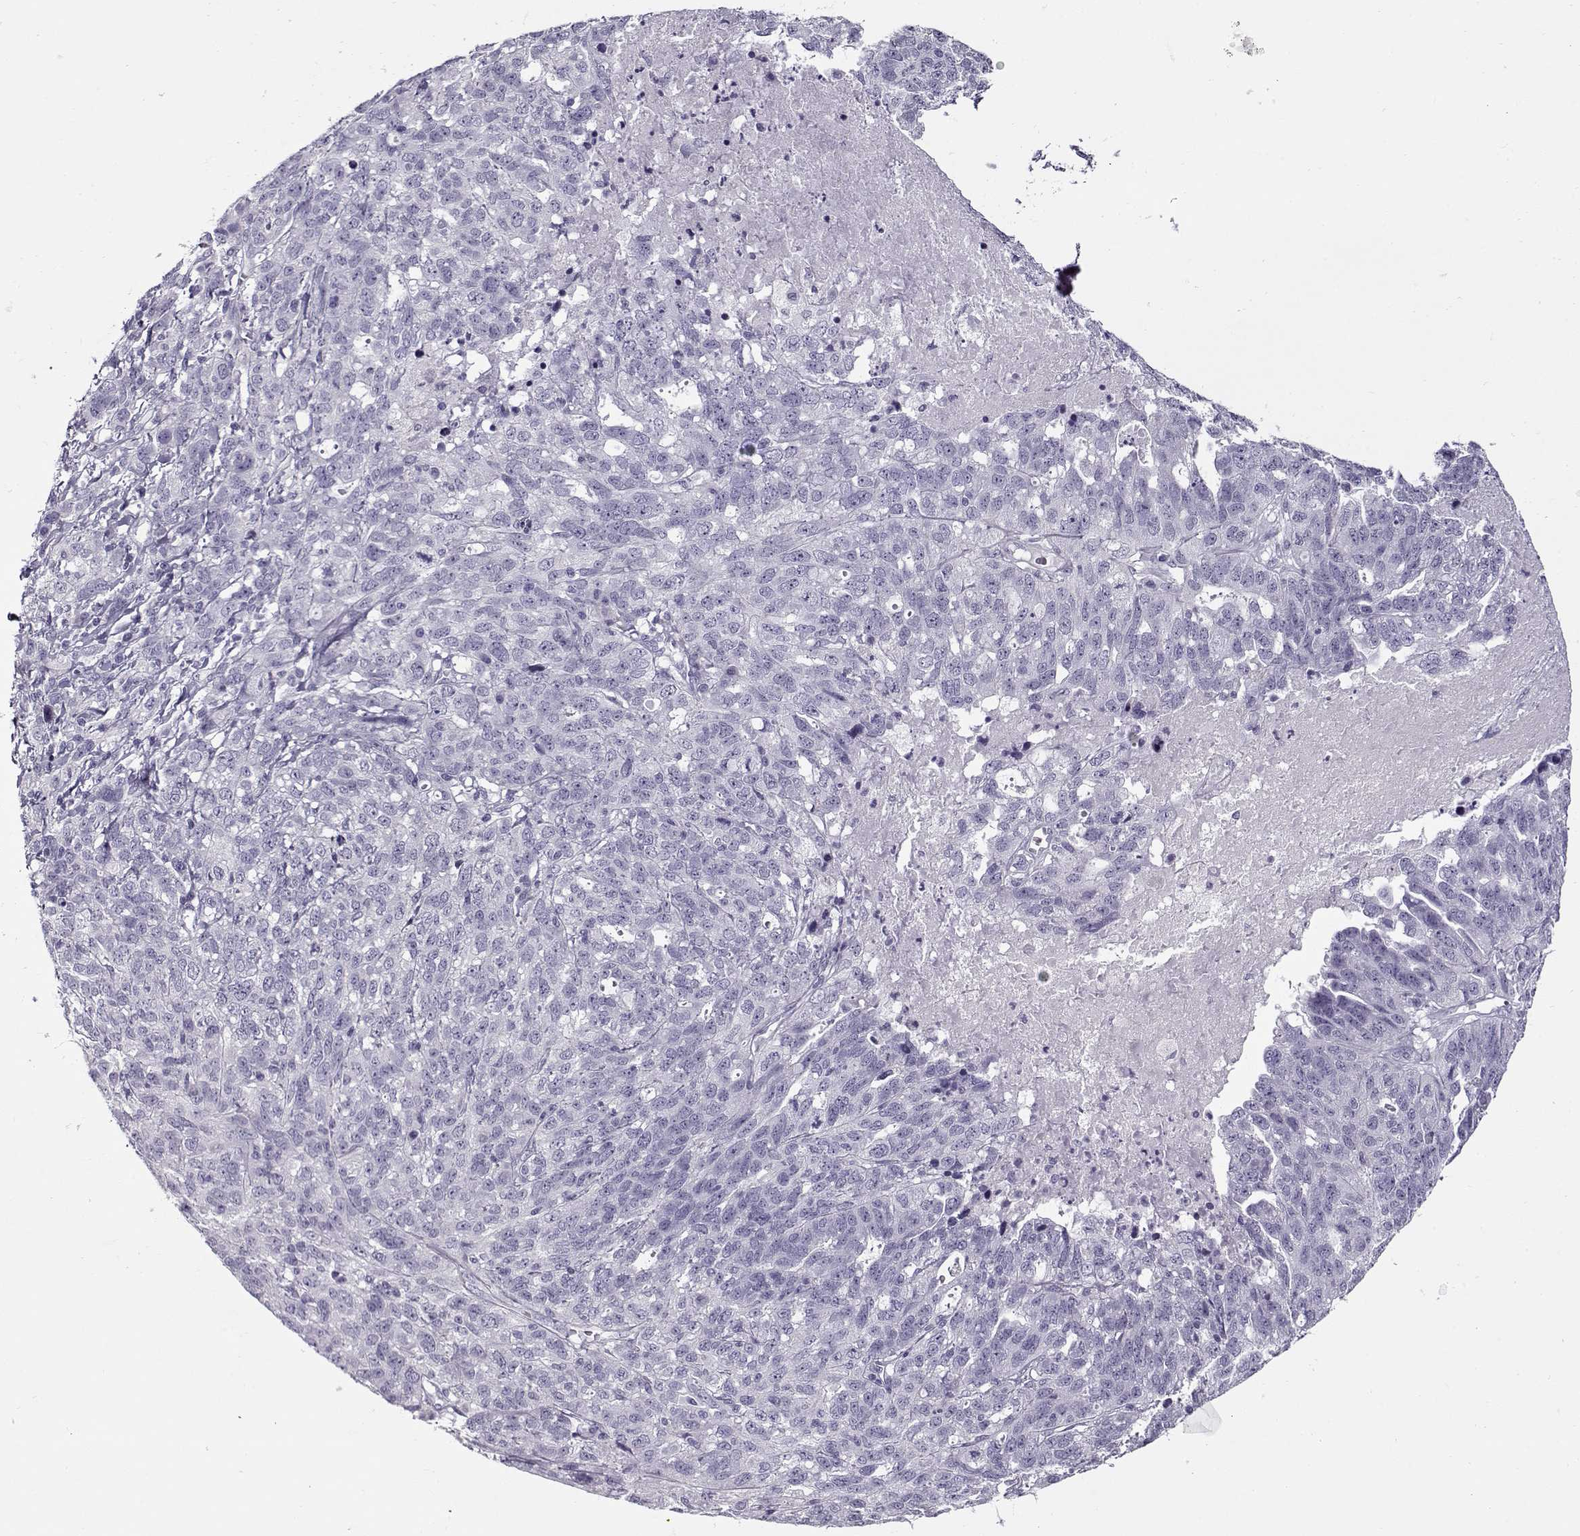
{"staining": {"intensity": "negative", "quantity": "none", "location": "none"}, "tissue": "ovarian cancer", "cell_type": "Tumor cells", "image_type": "cancer", "snomed": [{"axis": "morphology", "description": "Cystadenocarcinoma, serous, NOS"}, {"axis": "topography", "description": "Ovary"}], "caption": "Protein analysis of ovarian cancer reveals no significant staining in tumor cells.", "gene": "GAGE2A", "patient": {"sex": "female", "age": 71}}